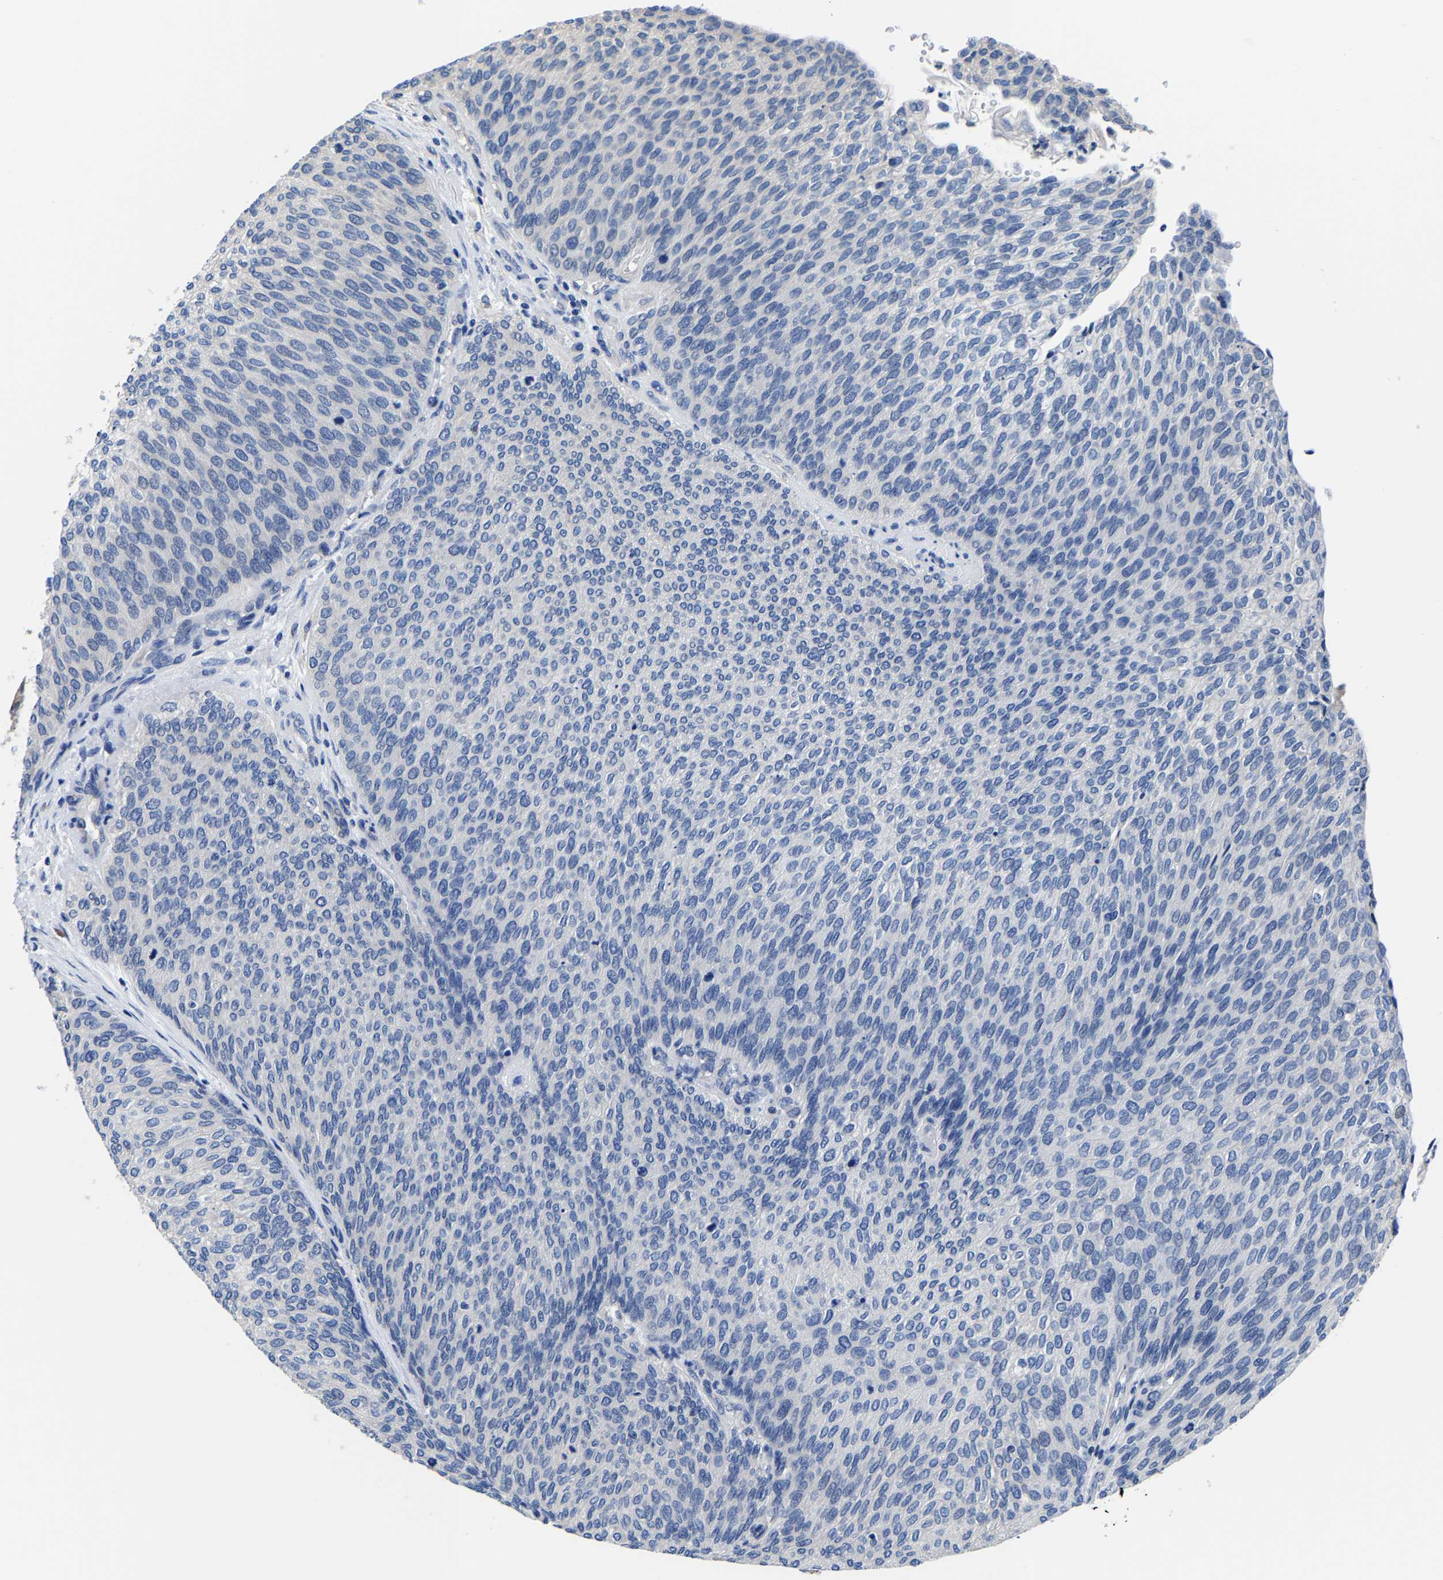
{"staining": {"intensity": "negative", "quantity": "none", "location": "none"}, "tissue": "urothelial cancer", "cell_type": "Tumor cells", "image_type": "cancer", "snomed": [{"axis": "morphology", "description": "Urothelial carcinoma, Low grade"}, {"axis": "topography", "description": "Urinary bladder"}], "caption": "A high-resolution image shows immunohistochemistry staining of urothelial carcinoma (low-grade), which exhibits no significant staining in tumor cells.", "gene": "SRPK2", "patient": {"sex": "female", "age": 79}}